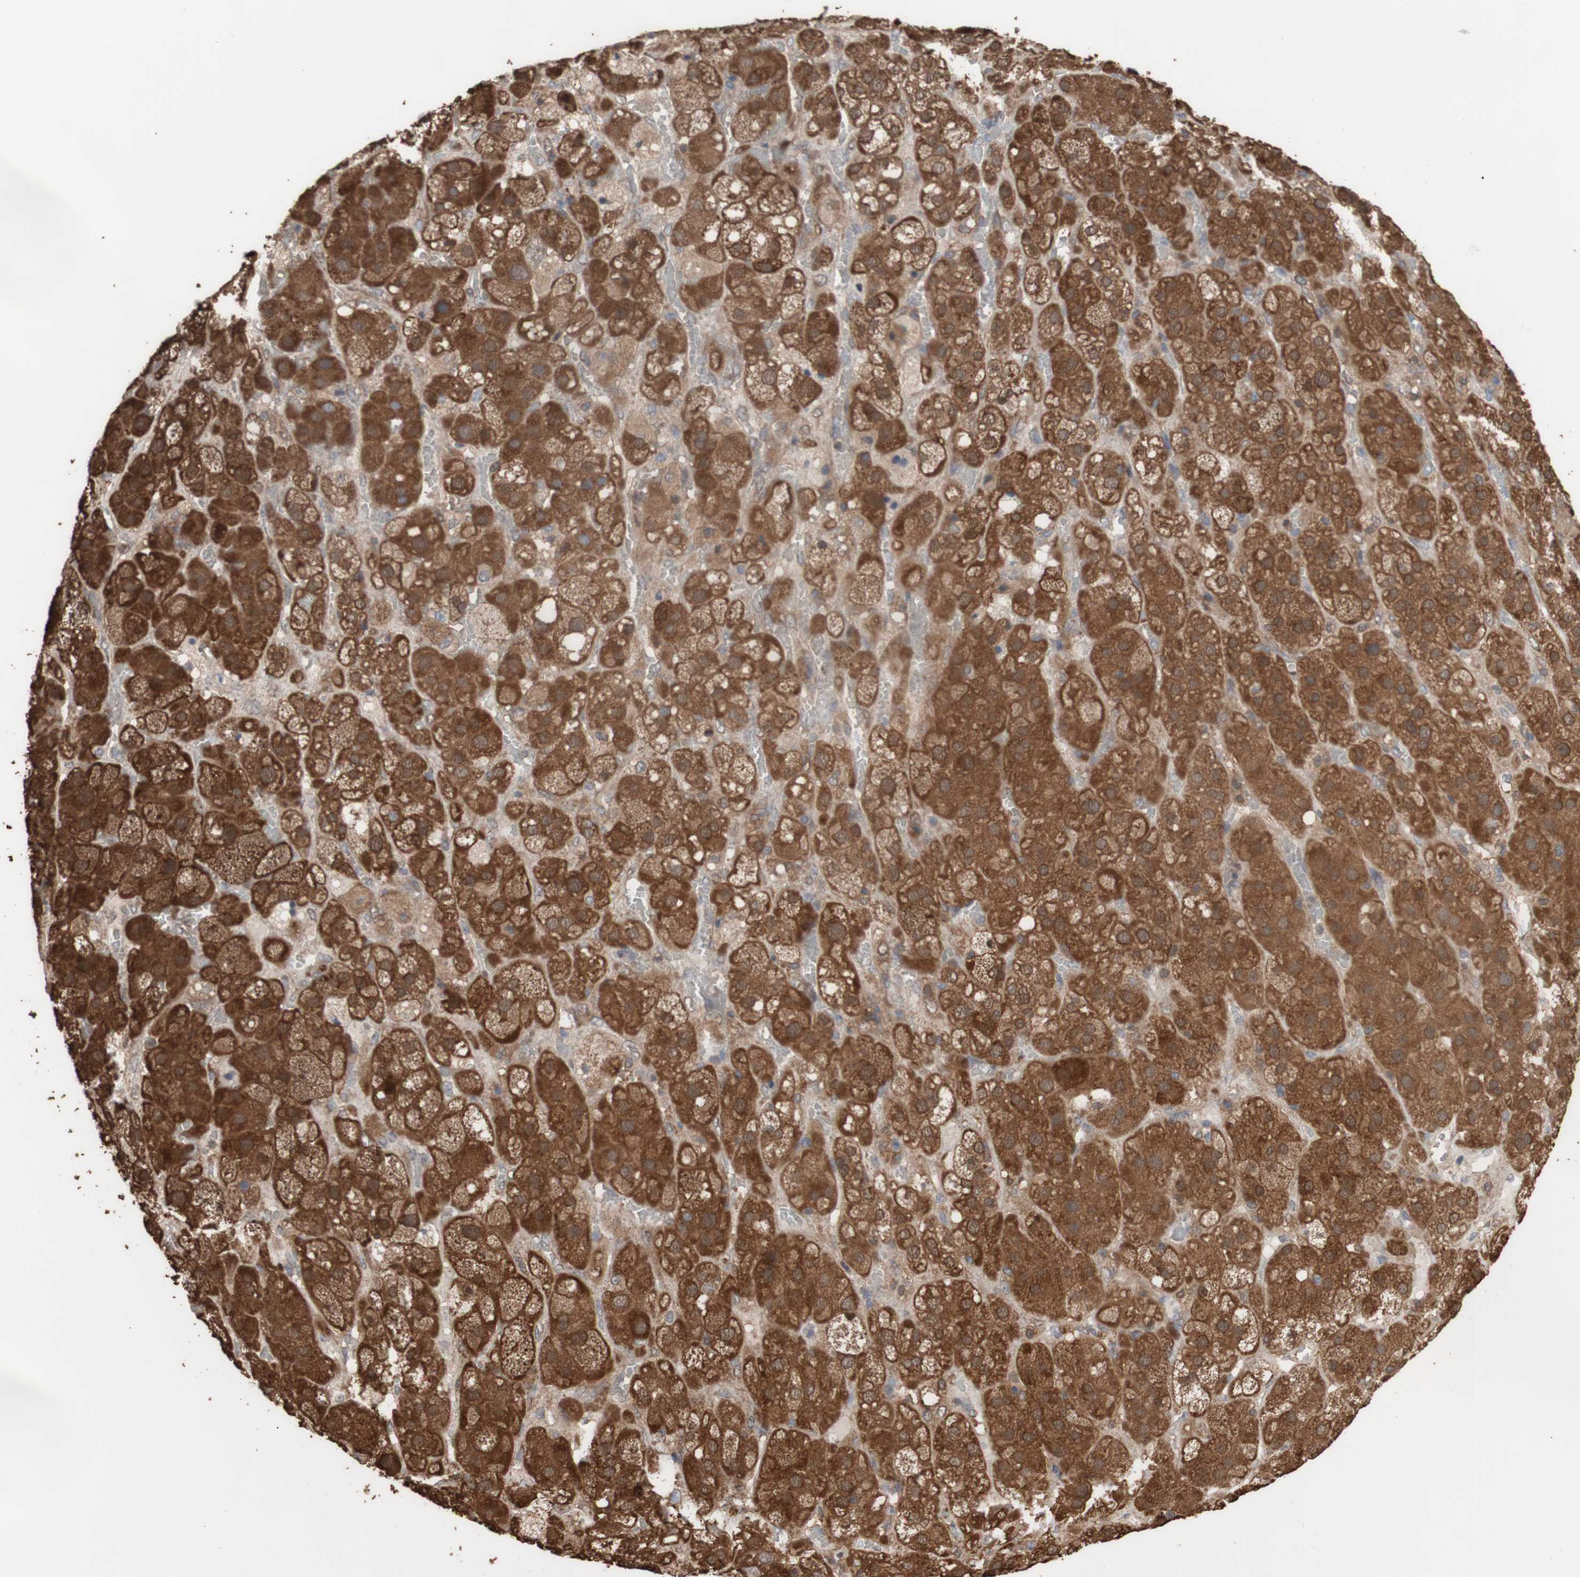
{"staining": {"intensity": "strong", "quantity": ">75%", "location": "cytoplasmic/membranous"}, "tissue": "adrenal gland", "cell_type": "Glandular cells", "image_type": "normal", "snomed": [{"axis": "morphology", "description": "Normal tissue, NOS"}, {"axis": "topography", "description": "Adrenal gland"}], "caption": "Glandular cells show high levels of strong cytoplasmic/membranous positivity in approximately >75% of cells in benign adrenal gland. The staining is performed using DAB (3,3'-diaminobenzidine) brown chromogen to label protein expression. The nuclei are counter-stained blue using hematoxylin.", "gene": "ALDH9A1", "patient": {"sex": "female", "age": 47}}